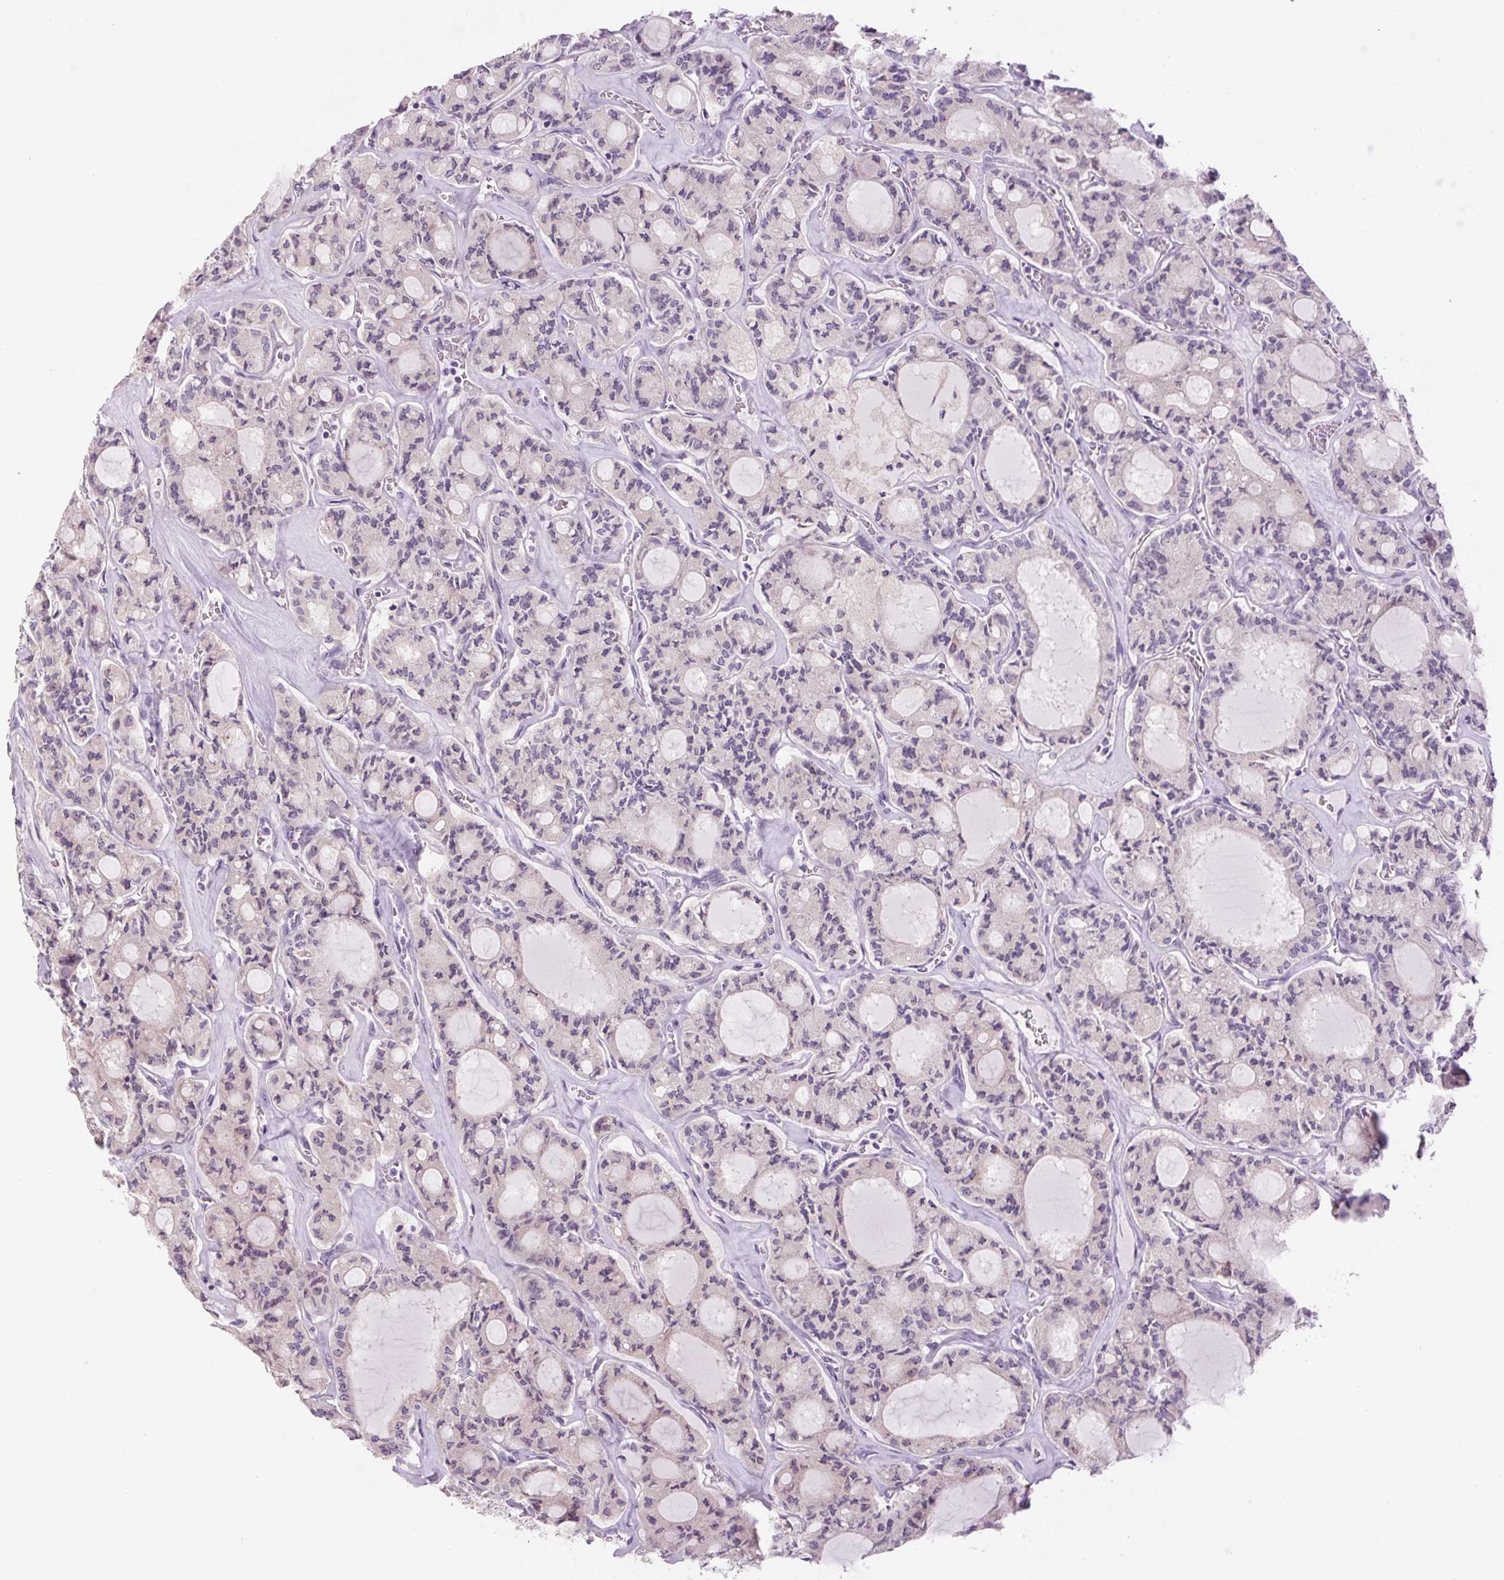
{"staining": {"intensity": "weak", "quantity": "<25%", "location": "cytoplasmic/membranous"}, "tissue": "thyroid cancer", "cell_type": "Tumor cells", "image_type": "cancer", "snomed": [{"axis": "morphology", "description": "Papillary adenocarcinoma, NOS"}, {"axis": "topography", "description": "Thyroid gland"}], "caption": "This is an immunohistochemistry (IHC) histopathology image of human papillary adenocarcinoma (thyroid). There is no staining in tumor cells.", "gene": "TMEM151B", "patient": {"sex": "male", "age": 87}}